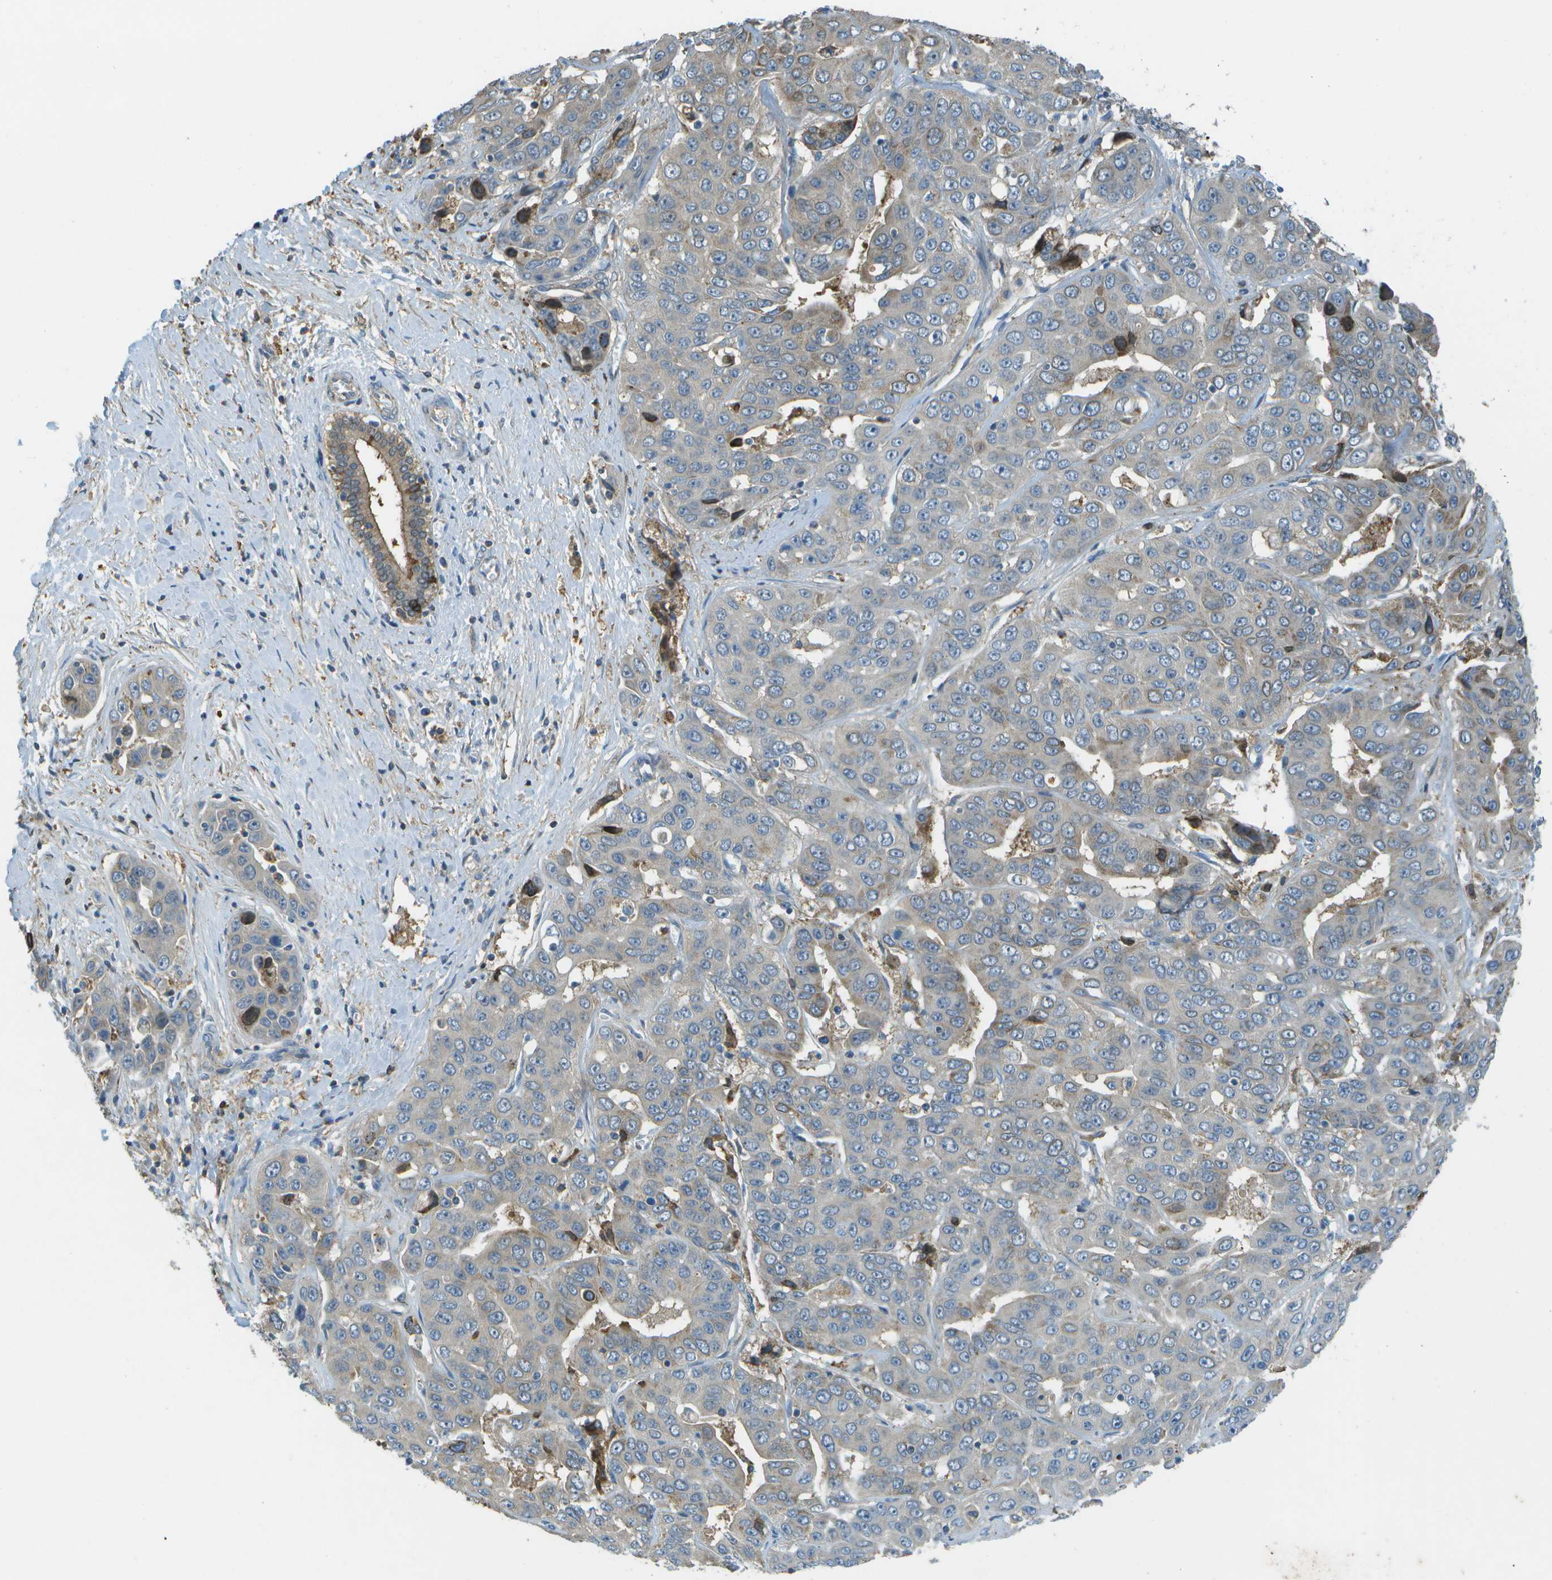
{"staining": {"intensity": "negative", "quantity": "none", "location": "none"}, "tissue": "liver cancer", "cell_type": "Tumor cells", "image_type": "cancer", "snomed": [{"axis": "morphology", "description": "Cholangiocarcinoma"}, {"axis": "topography", "description": "Liver"}], "caption": "Micrograph shows no protein positivity in tumor cells of liver cancer (cholangiocarcinoma) tissue.", "gene": "LRRC66", "patient": {"sex": "female", "age": 52}}